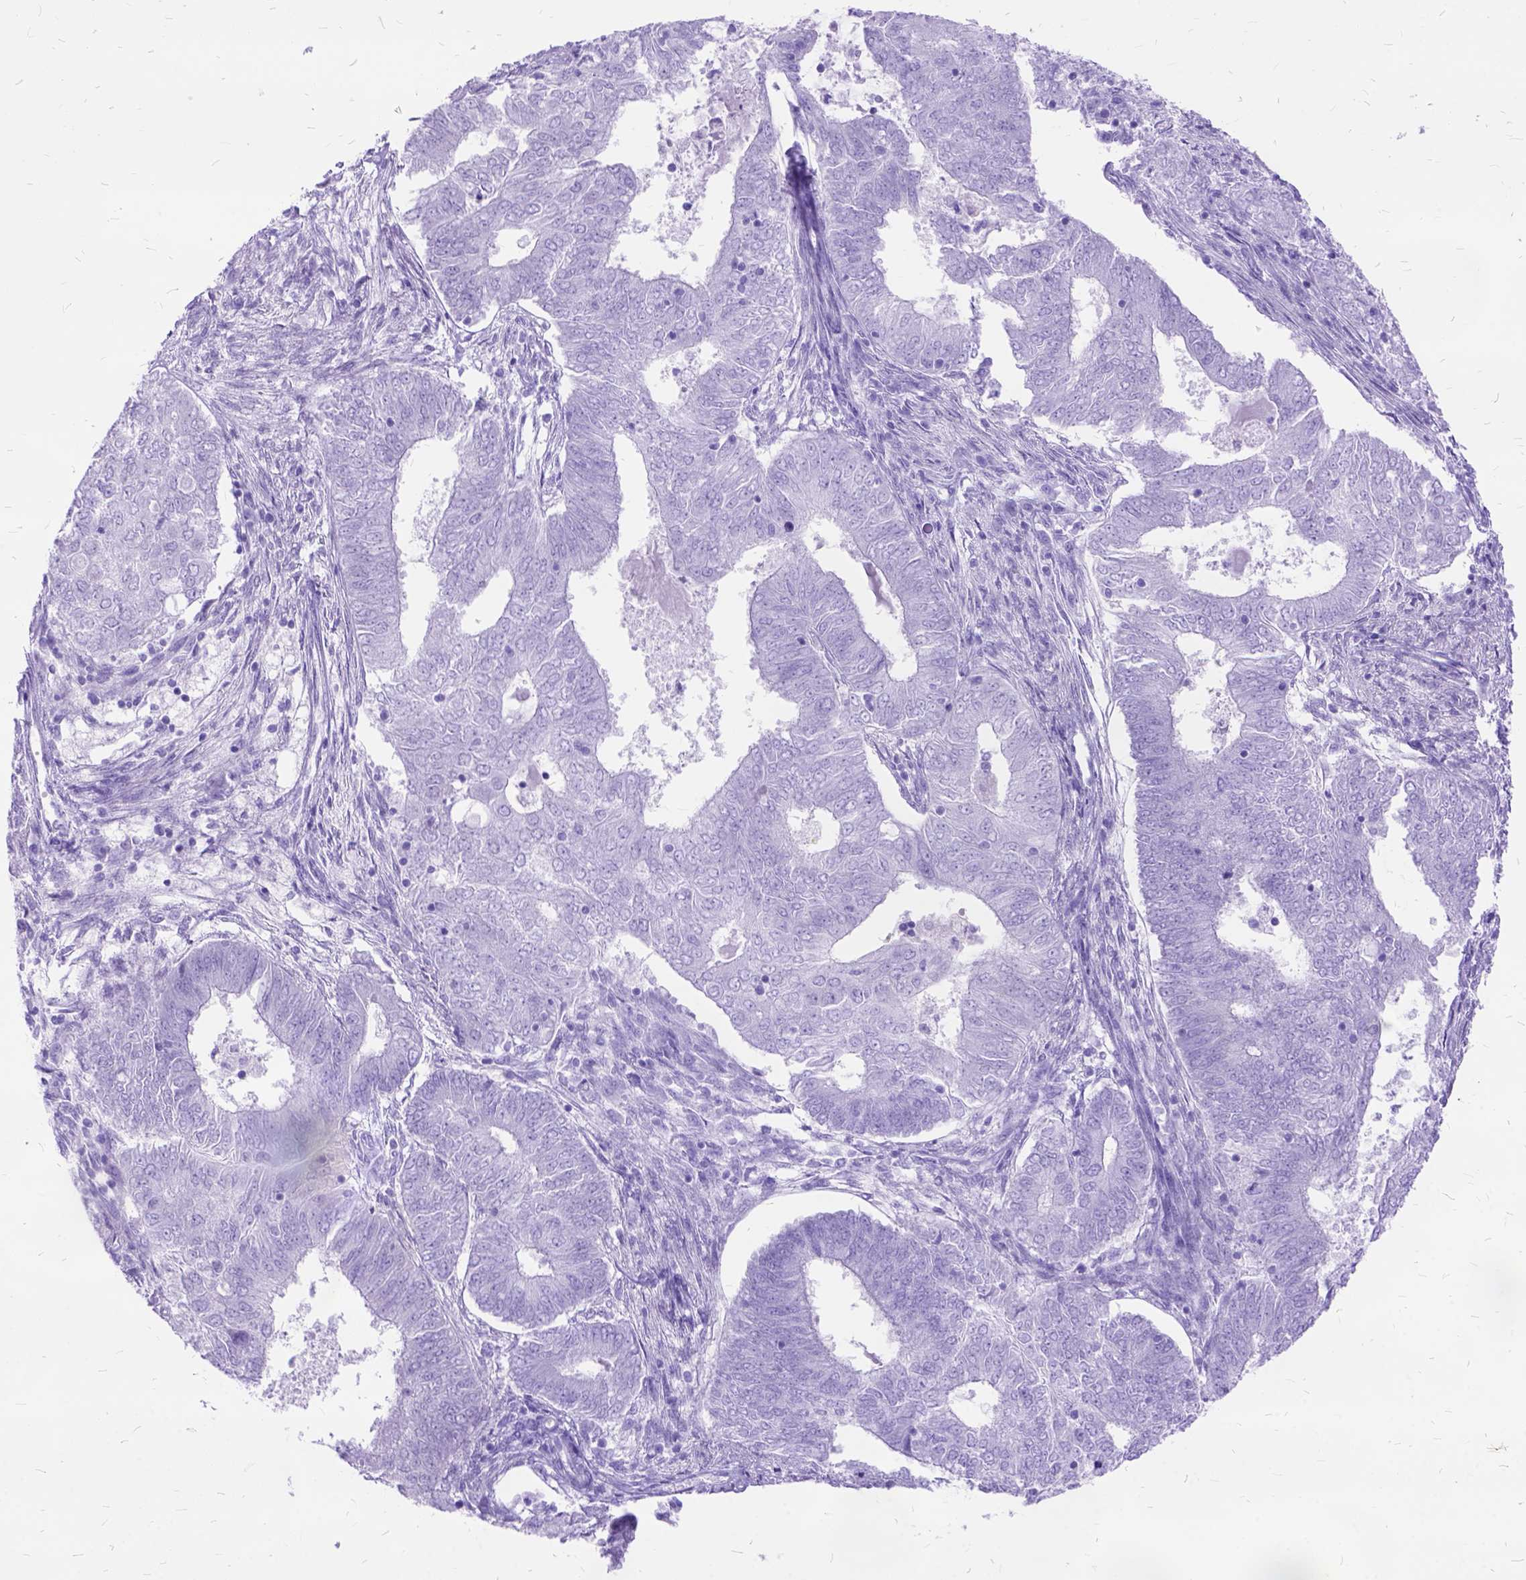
{"staining": {"intensity": "negative", "quantity": "none", "location": "none"}, "tissue": "endometrial cancer", "cell_type": "Tumor cells", "image_type": "cancer", "snomed": [{"axis": "morphology", "description": "Adenocarcinoma, NOS"}, {"axis": "topography", "description": "Endometrium"}], "caption": "Endometrial cancer stained for a protein using immunohistochemistry shows no expression tumor cells.", "gene": "DNAH2", "patient": {"sex": "female", "age": 62}}